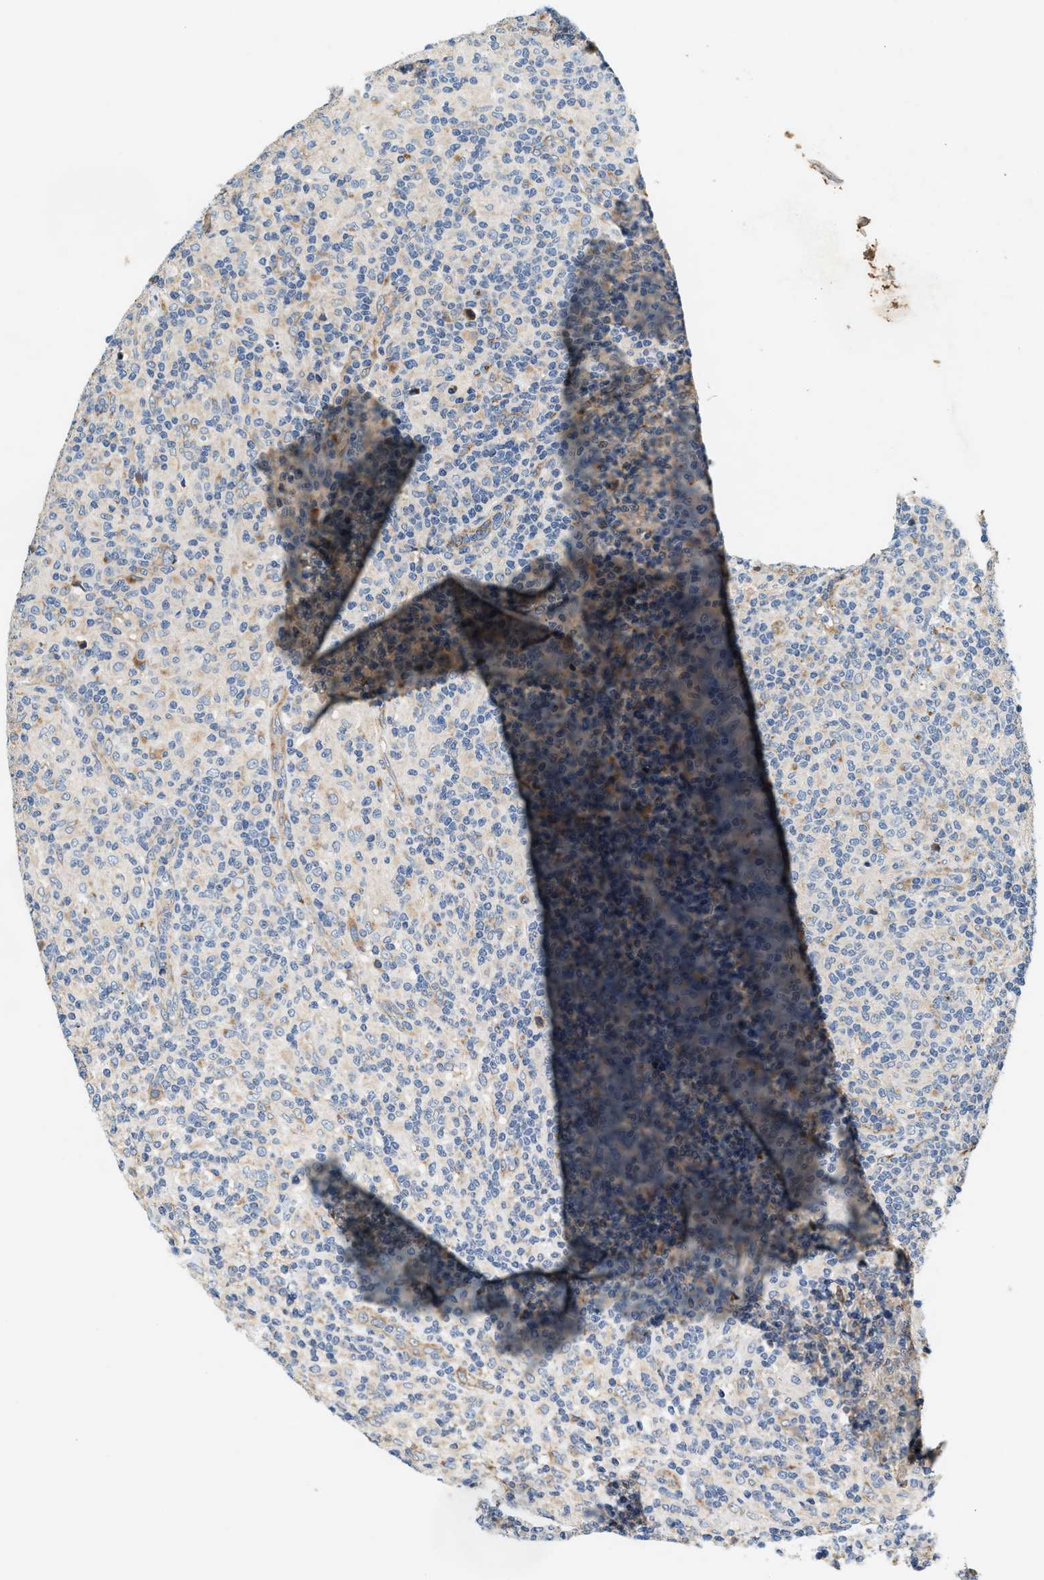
{"staining": {"intensity": "negative", "quantity": "none", "location": "none"}, "tissue": "lymphoma", "cell_type": "Tumor cells", "image_type": "cancer", "snomed": [{"axis": "morphology", "description": "Hodgkin's disease, NOS"}, {"axis": "topography", "description": "Lymph node"}], "caption": "Image shows no significant protein staining in tumor cells of Hodgkin's disease. (Stains: DAB immunohistochemistry with hematoxylin counter stain, Microscopy: brightfield microscopy at high magnification).", "gene": "DUSP10", "patient": {"sex": "male", "age": 70}}